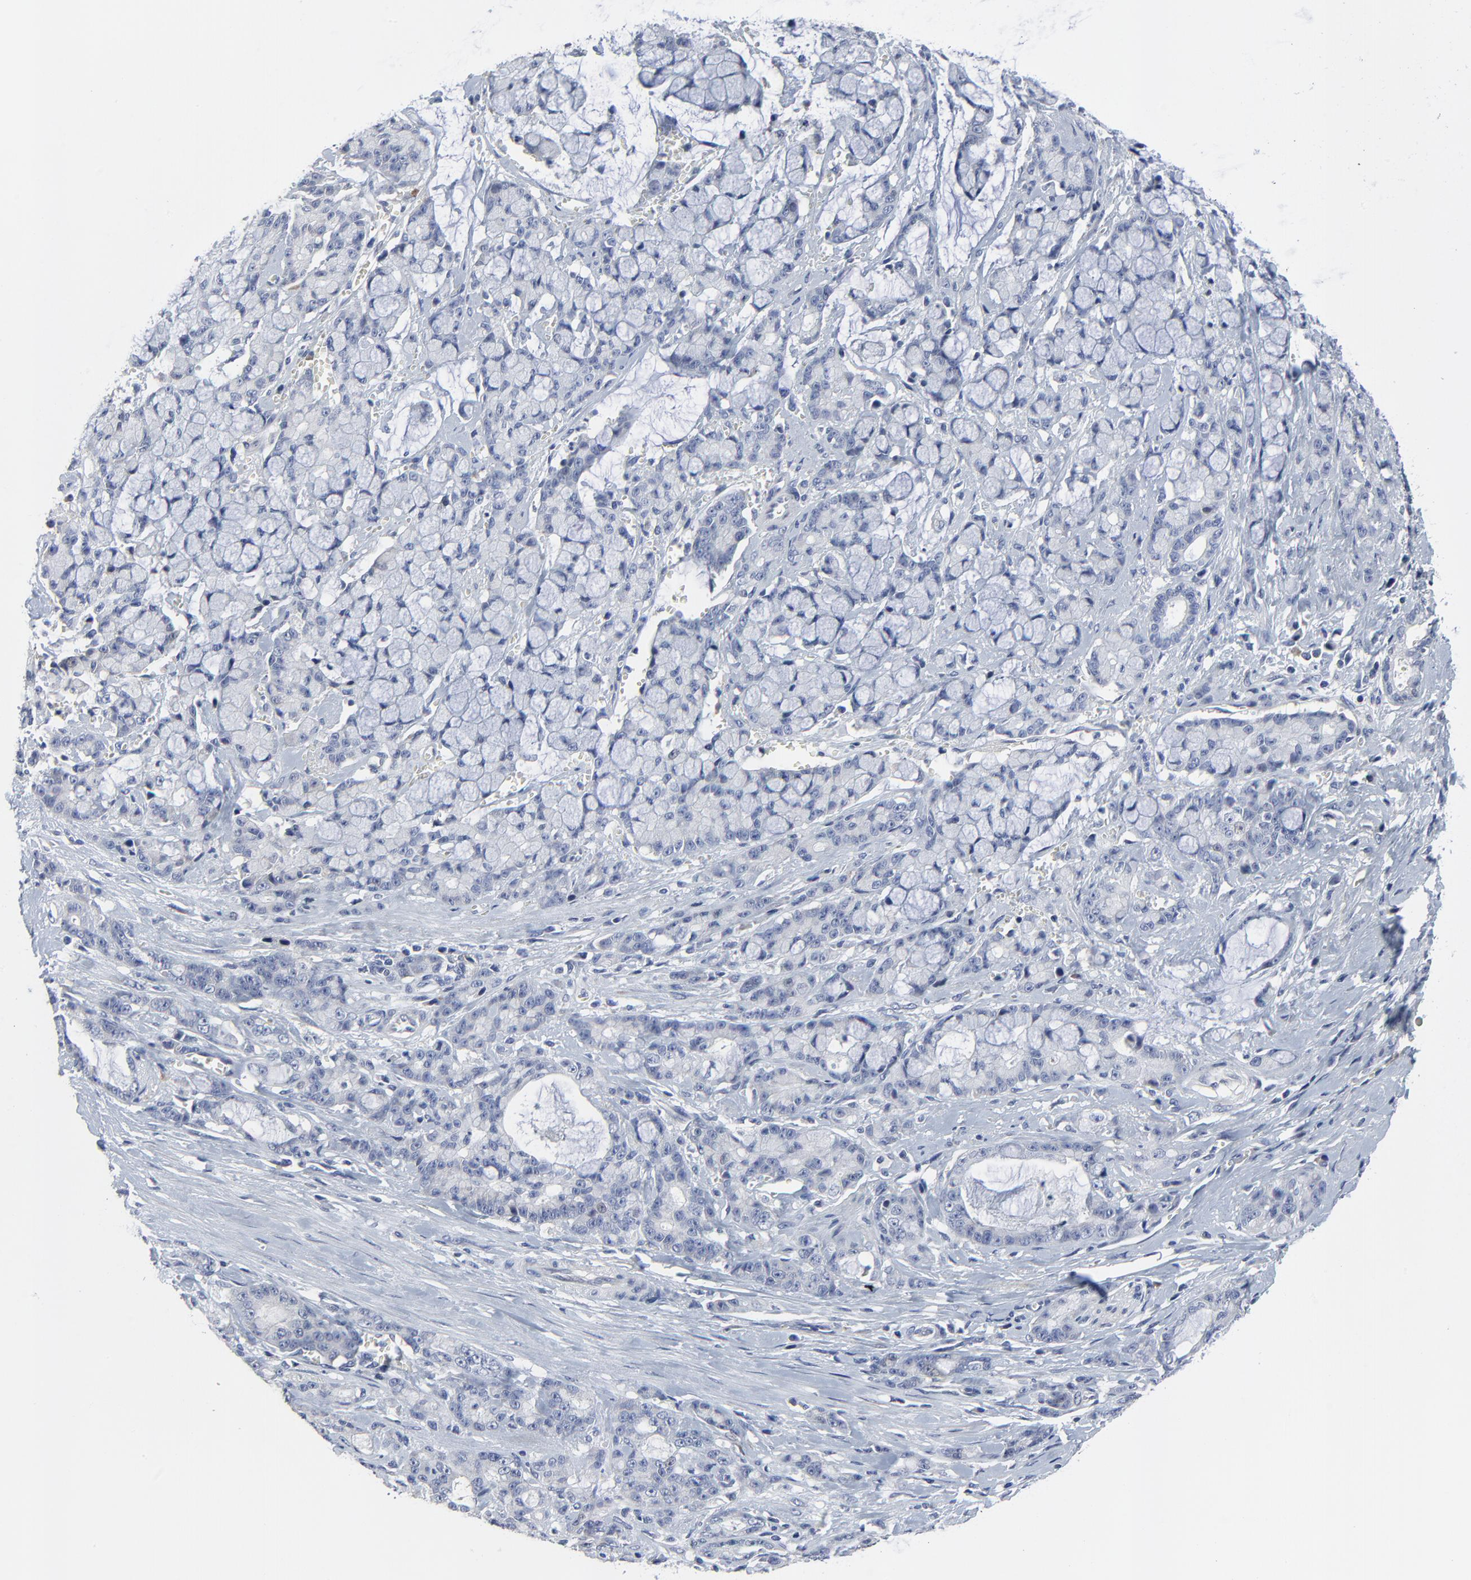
{"staining": {"intensity": "negative", "quantity": "none", "location": "none"}, "tissue": "pancreatic cancer", "cell_type": "Tumor cells", "image_type": "cancer", "snomed": [{"axis": "morphology", "description": "Adenocarcinoma, NOS"}, {"axis": "topography", "description": "Pancreas"}], "caption": "DAB immunohistochemical staining of human adenocarcinoma (pancreatic) shows no significant staining in tumor cells.", "gene": "NLGN3", "patient": {"sex": "female", "age": 73}}